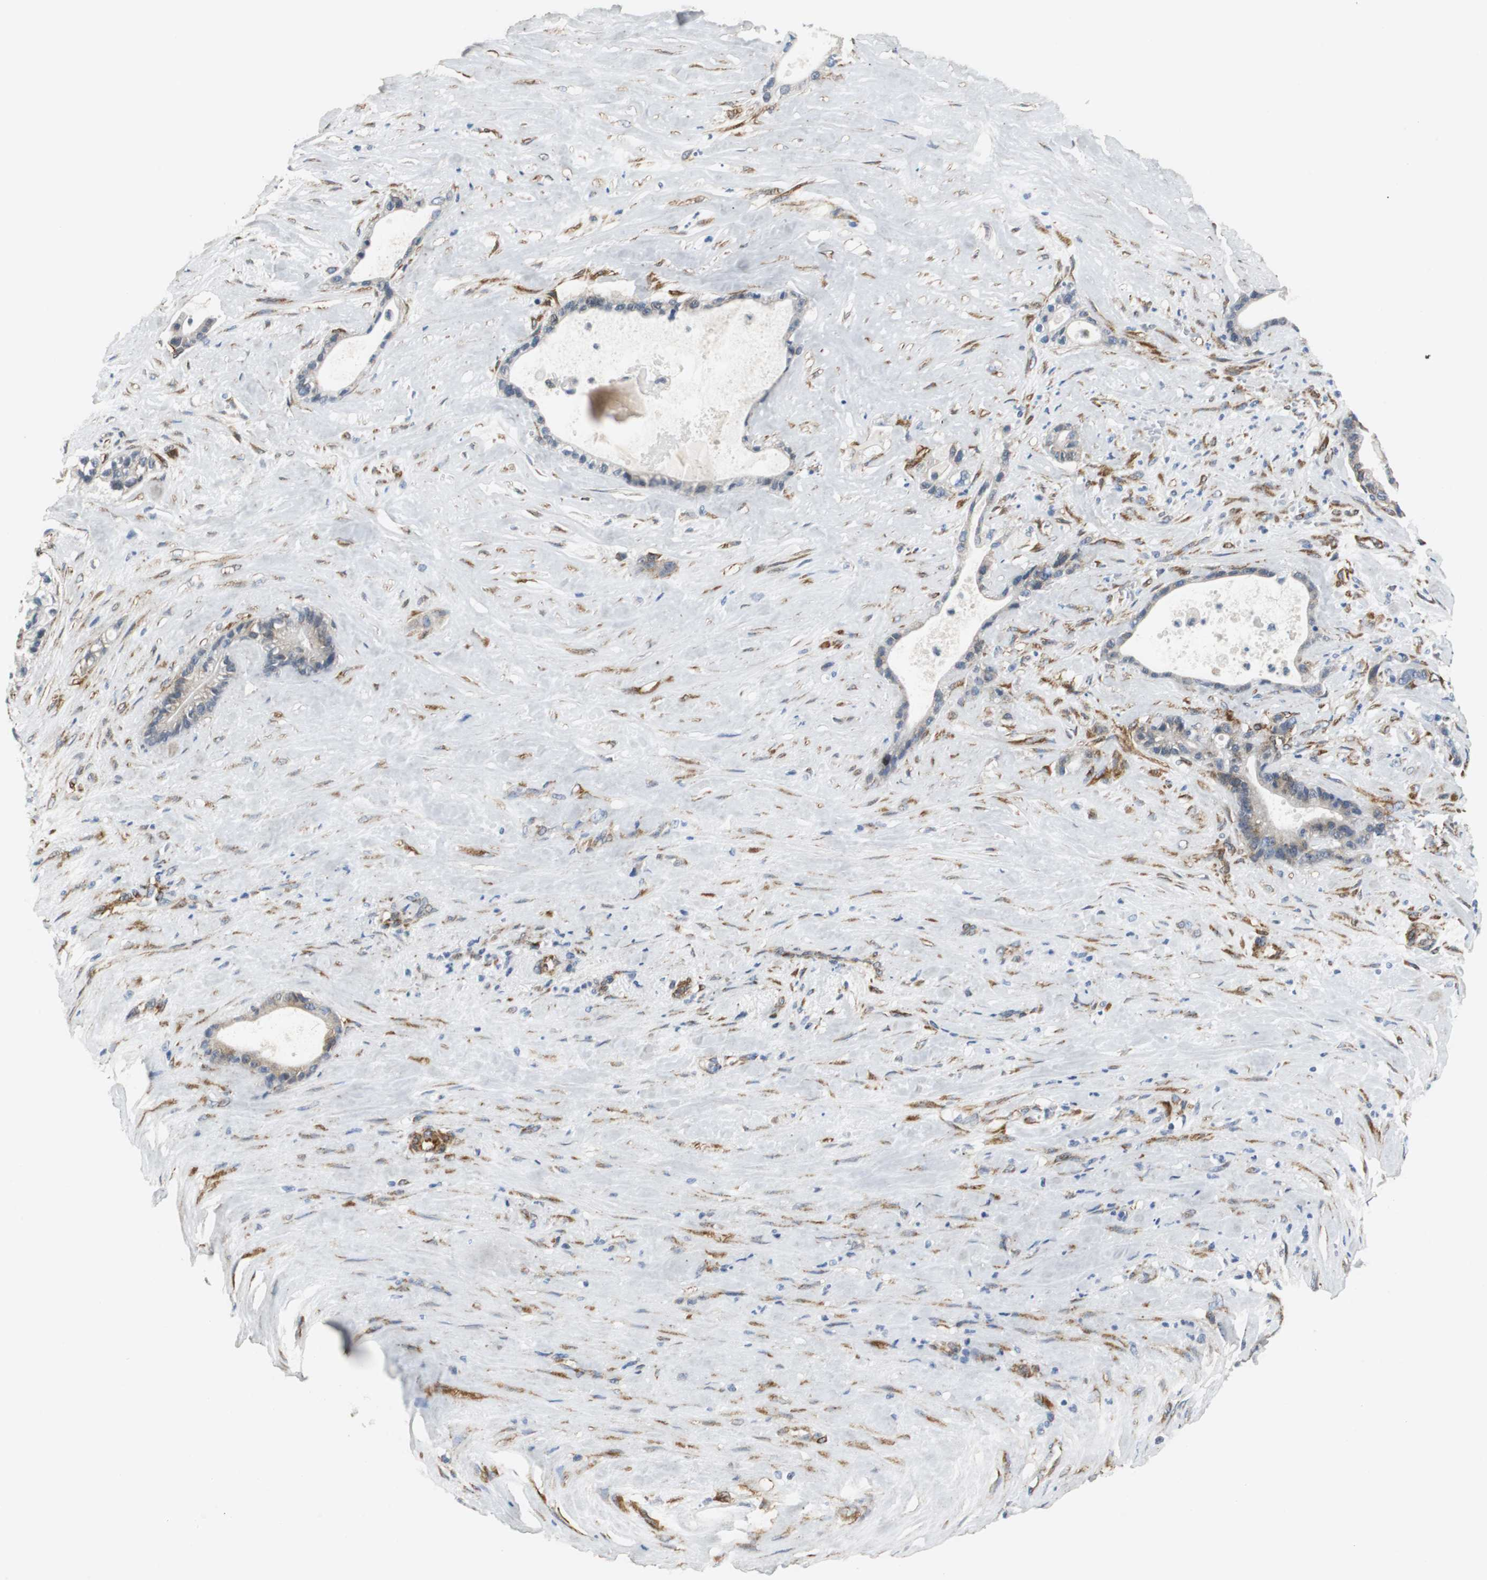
{"staining": {"intensity": "weak", "quantity": ">75%", "location": "cytoplasmic/membranous"}, "tissue": "liver cancer", "cell_type": "Tumor cells", "image_type": "cancer", "snomed": [{"axis": "morphology", "description": "Cholangiocarcinoma"}, {"axis": "topography", "description": "Liver"}], "caption": "IHC of human liver cancer (cholangiocarcinoma) reveals low levels of weak cytoplasmic/membranous staining in about >75% of tumor cells.", "gene": "ISCU", "patient": {"sex": "female", "age": 55}}